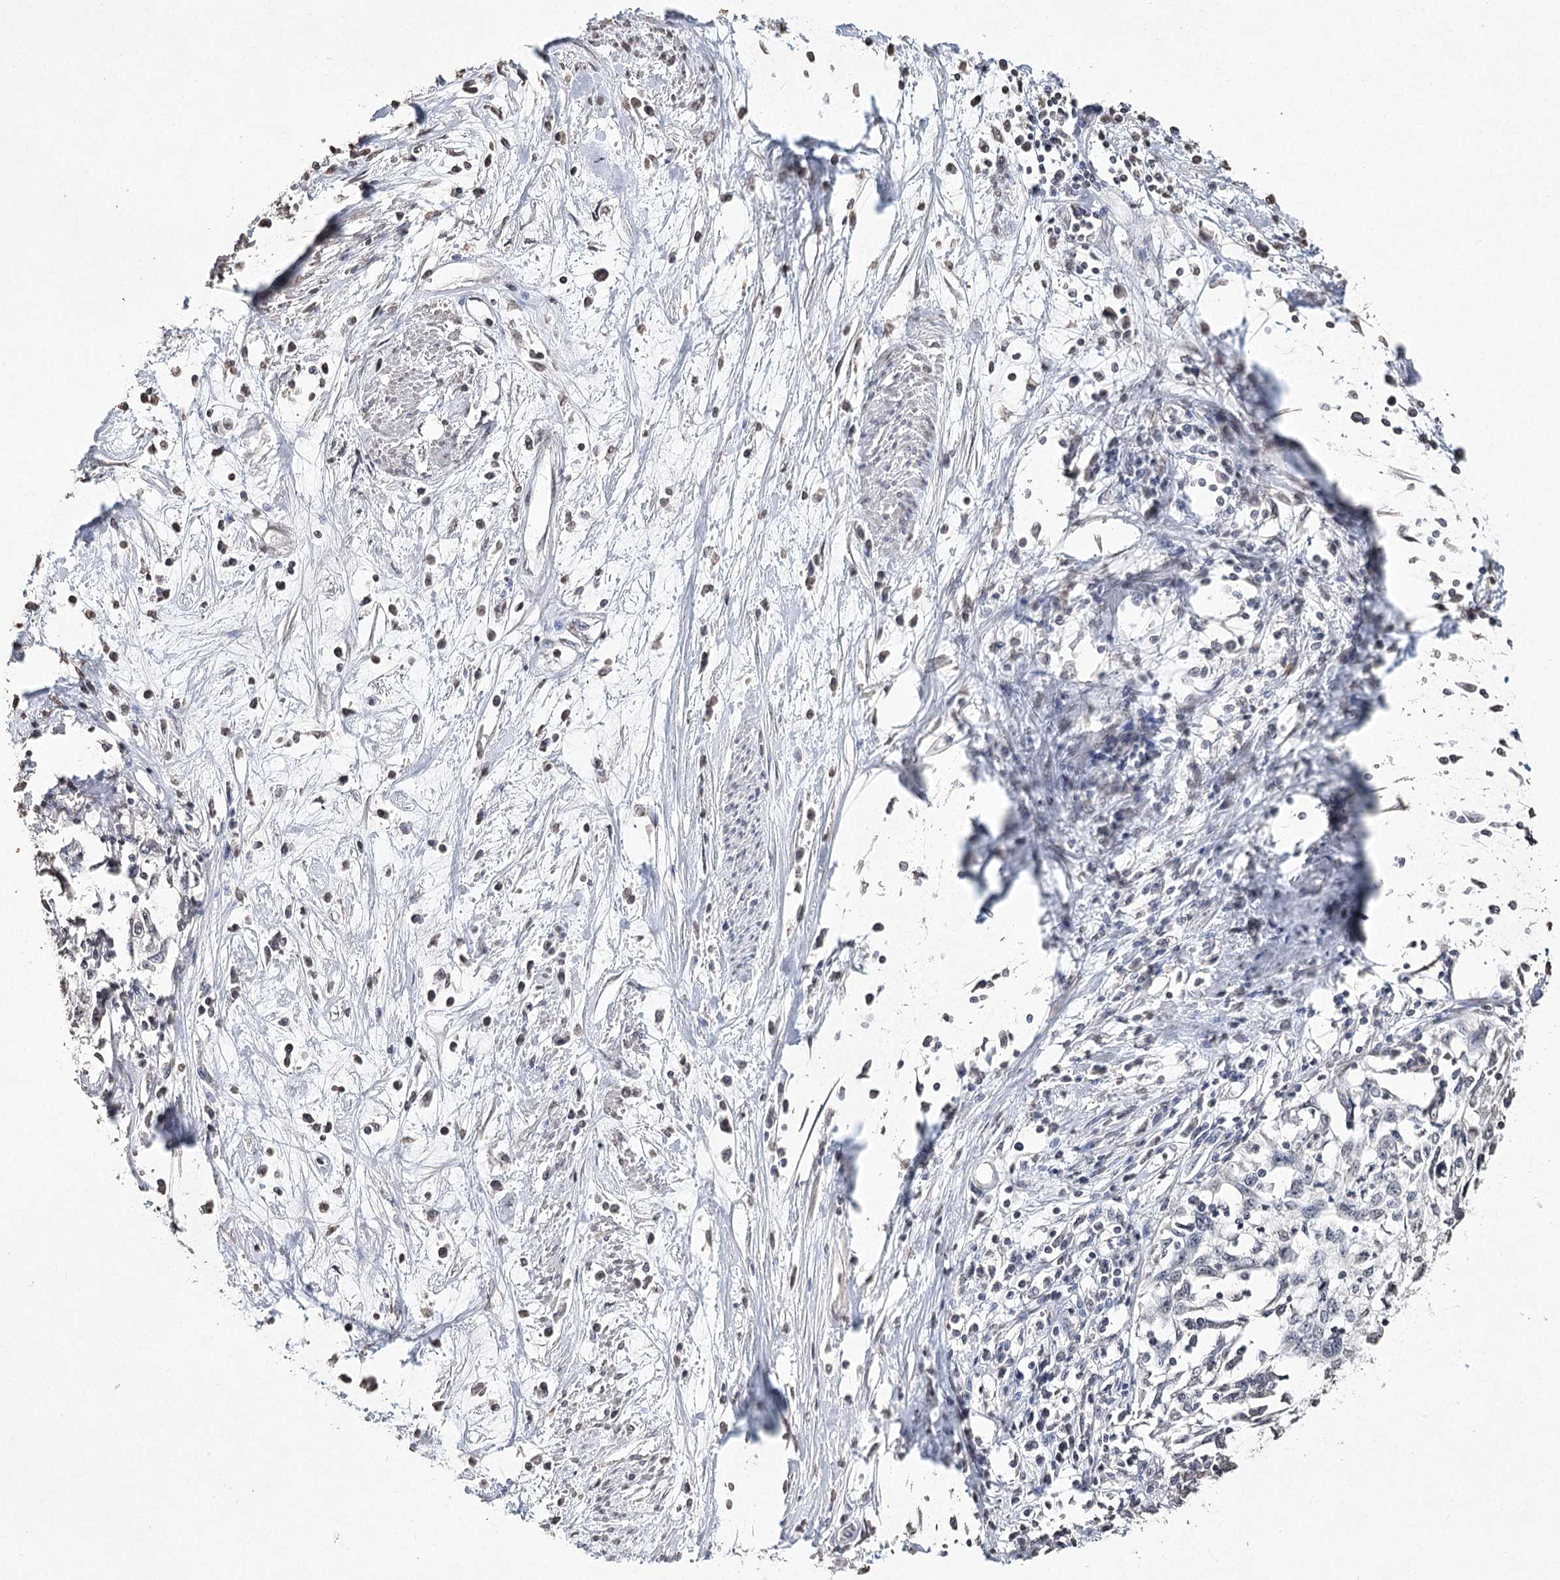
{"staining": {"intensity": "negative", "quantity": "none", "location": "none"}, "tissue": "cervical cancer", "cell_type": "Tumor cells", "image_type": "cancer", "snomed": [{"axis": "morphology", "description": "Squamous cell carcinoma, NOS"}, {"axis": "topography", "description": "Cervix"}], "caption": "An IHC histopathology image of squamous cell carcinoma (cervical) is shown. There is no staining in tumor cells of squamous cell carcinoma (cervical).", "gene": "DMXL1", "patient": {"sex": "female", "age": 57}}